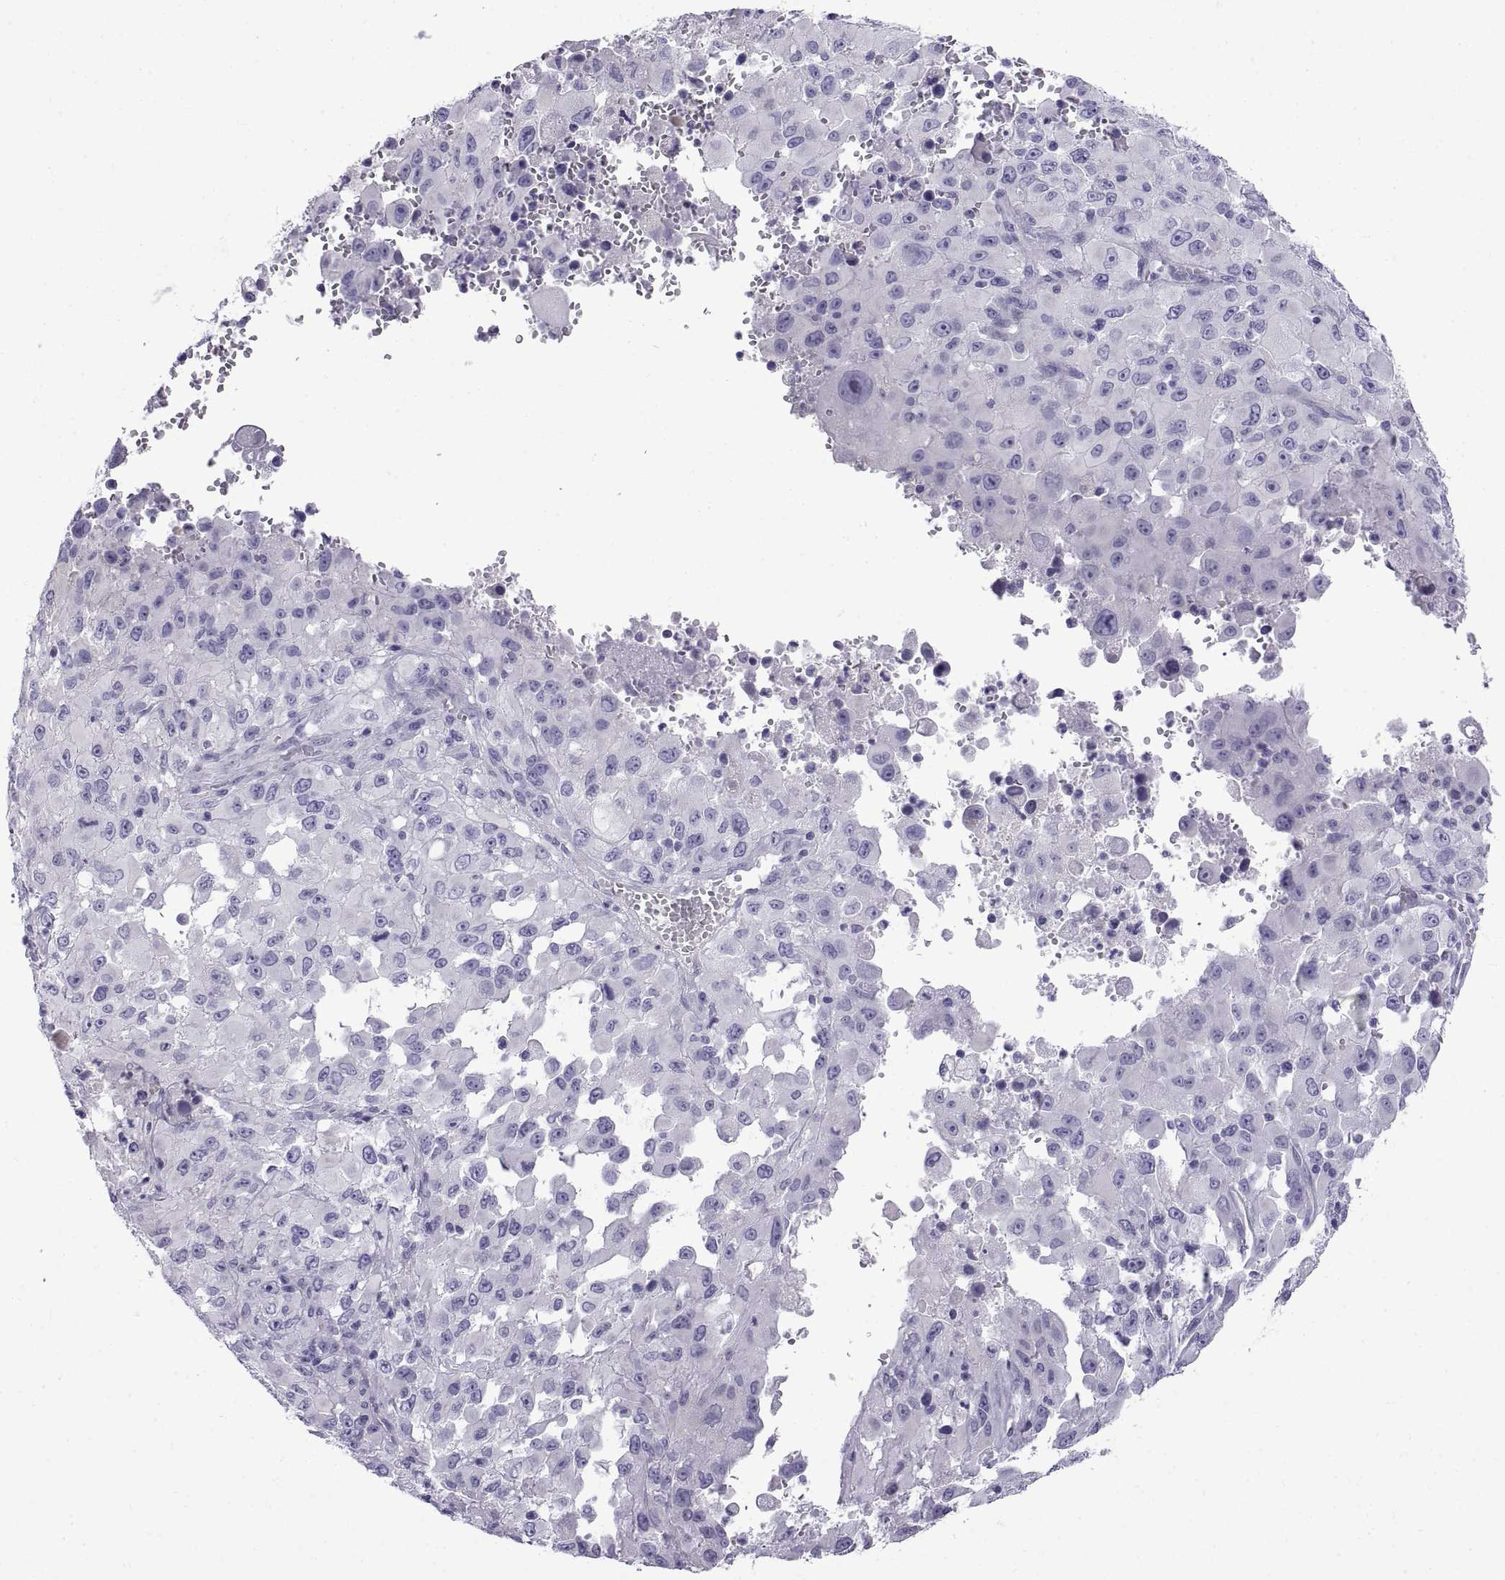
{"staining": {"intensity": "negative", "quantity": "none", "location": "none"}, "tissue": "melanoma", "cell_type": "Tumor cells", "image_type": "cancer", "snomed": [{"axis": "morphology", "description": "Malignant melanoma, Metastatic site"}, {"axis": "topography", "description": "Soft tissue"}], "caption": "This is an IHC micrograph of human melanoma. There is no staining in tumor cells.", "gene": "SPDYE1", "patient": {"sex": "male", "age": 50}}